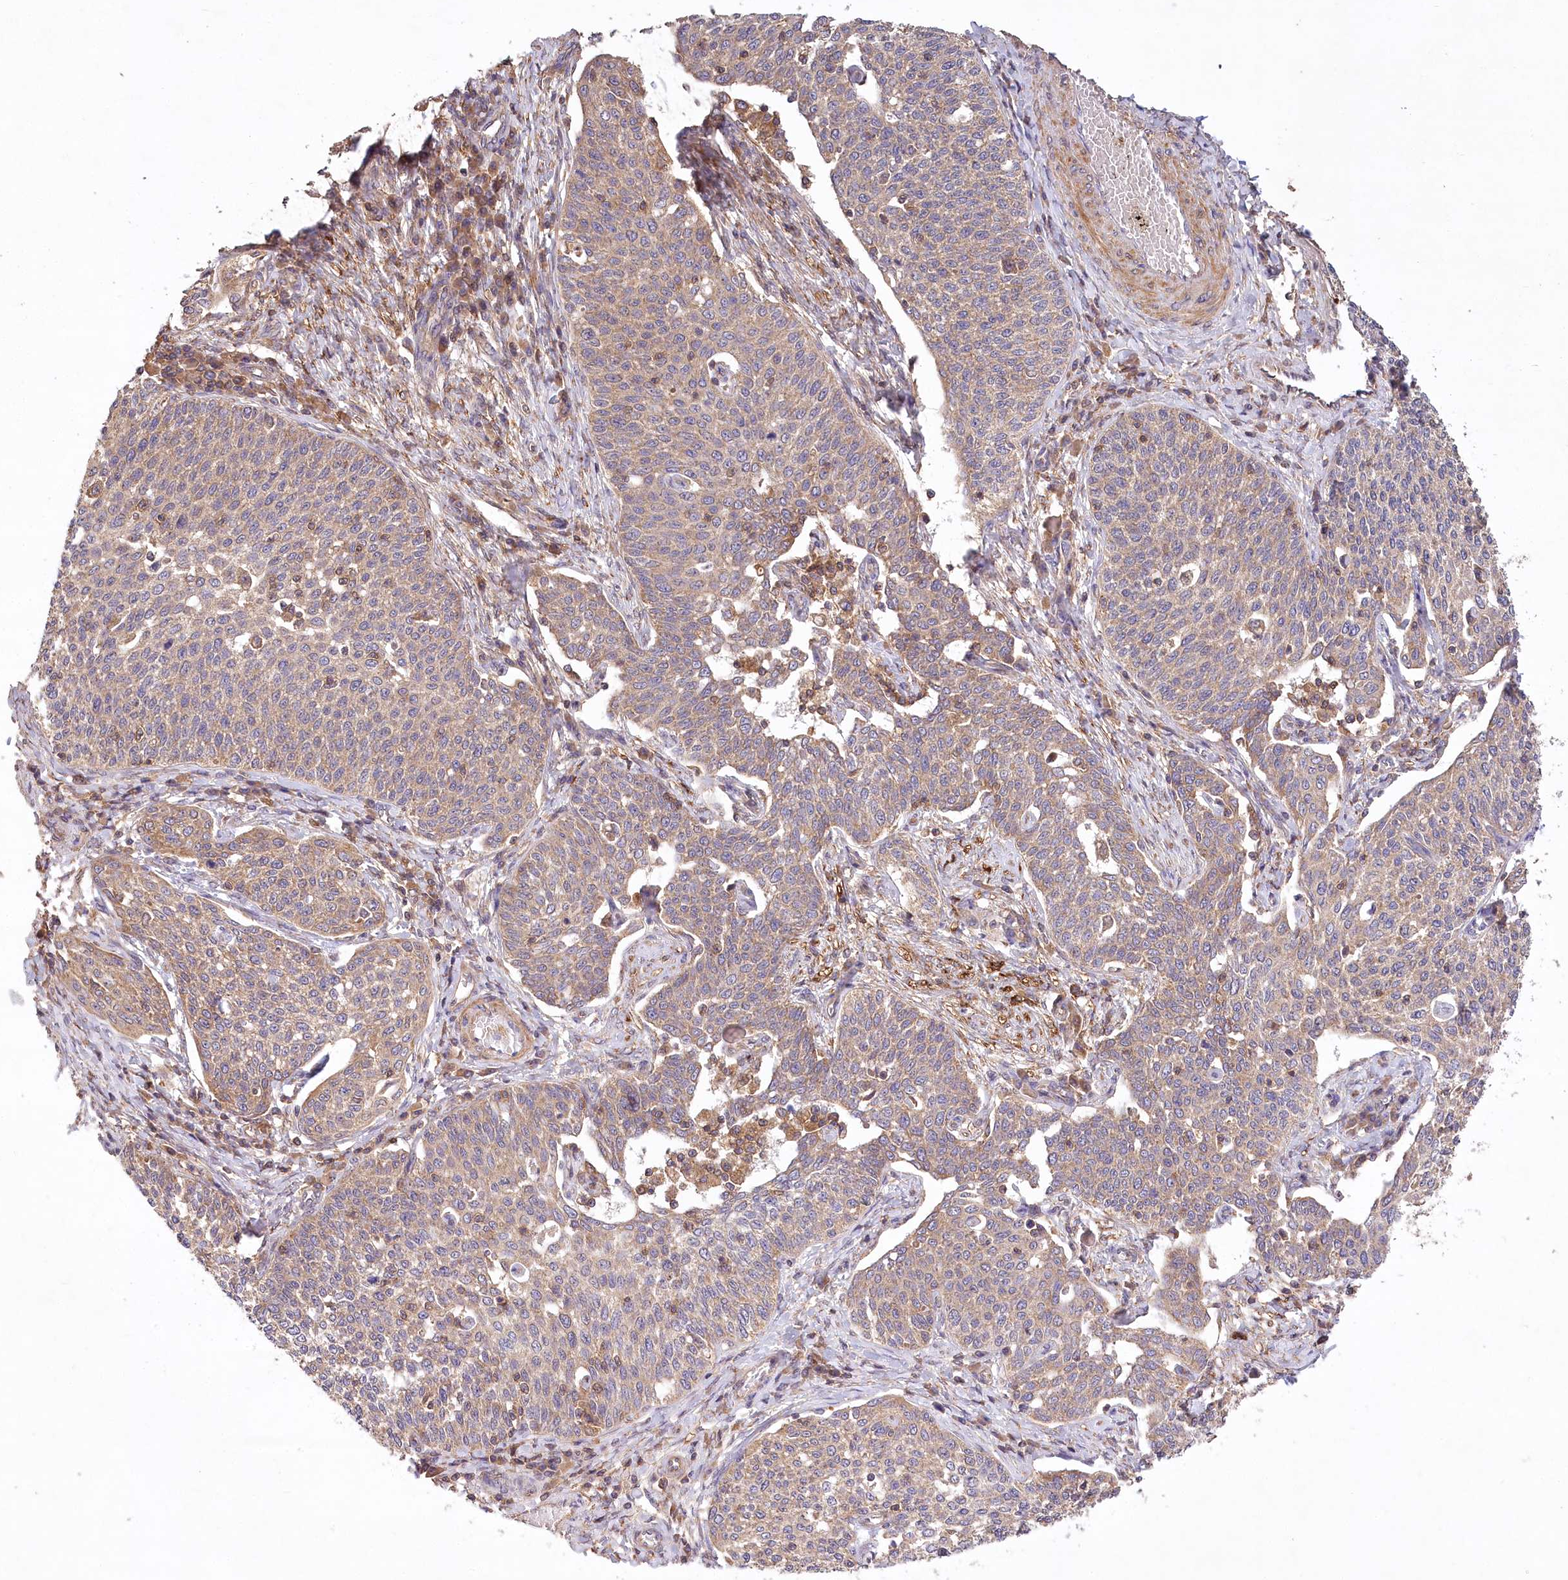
{"staining": {"intensity": "weak", "quantity": ">75%", "location": "cytoplasmic/membranous"}, "tissue": "cervical cancer", "cell_type": "Tumor cells", "image_type": "cancer", "snomed": [{"axis": "morphology", "description": "Squamous cell carcinoma, NOS"}, {"axis": "topography", "description": "Cervix"}], "caption": "Protein expression analysis of cervical squamous cell carcinoma reveals weak cytoplasmic/membranous staining in approximately >75% of tumor cells.", "gene": "LSS", "patient": {"sex": "female", "age": 34}}